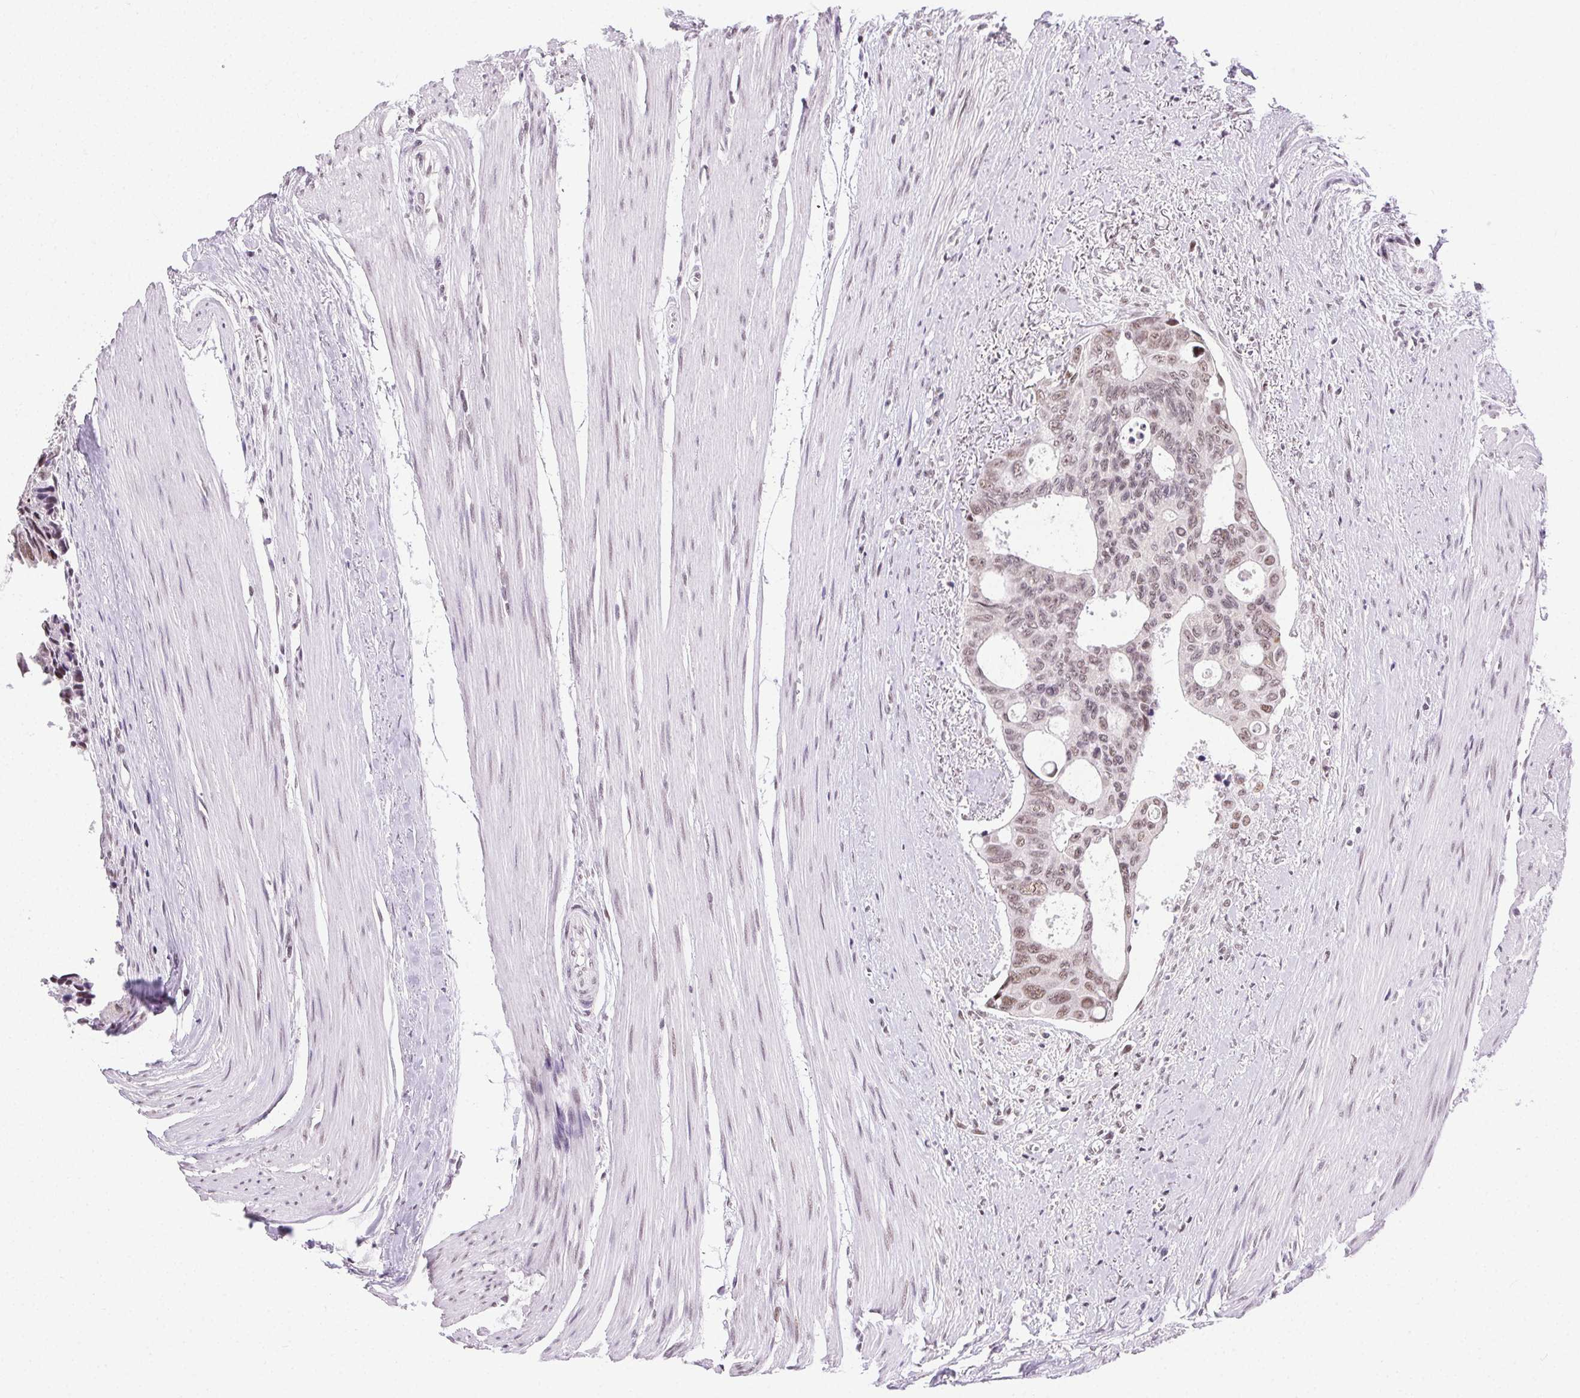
{"staining": {"intensity": "weak", "quantity": ">75%", "location": "nuclear"}, "tissue": "colorectal cancer", "cell_type": "Tumor cells", "image_type": "cancer", "snomed": [{"axis": "morphology", "description": "Adenocarcinoma, NOS"}, {"axis": "topography", "description": "Rectum"}], "caption": "Colorectal adenocarcinoma stained for a protein (brown) reveals weak nuclear positive staining in approximately >75% of tumor cells.", "gene": "TRA2B", "patient": {"sex": "male", "age": 76}}